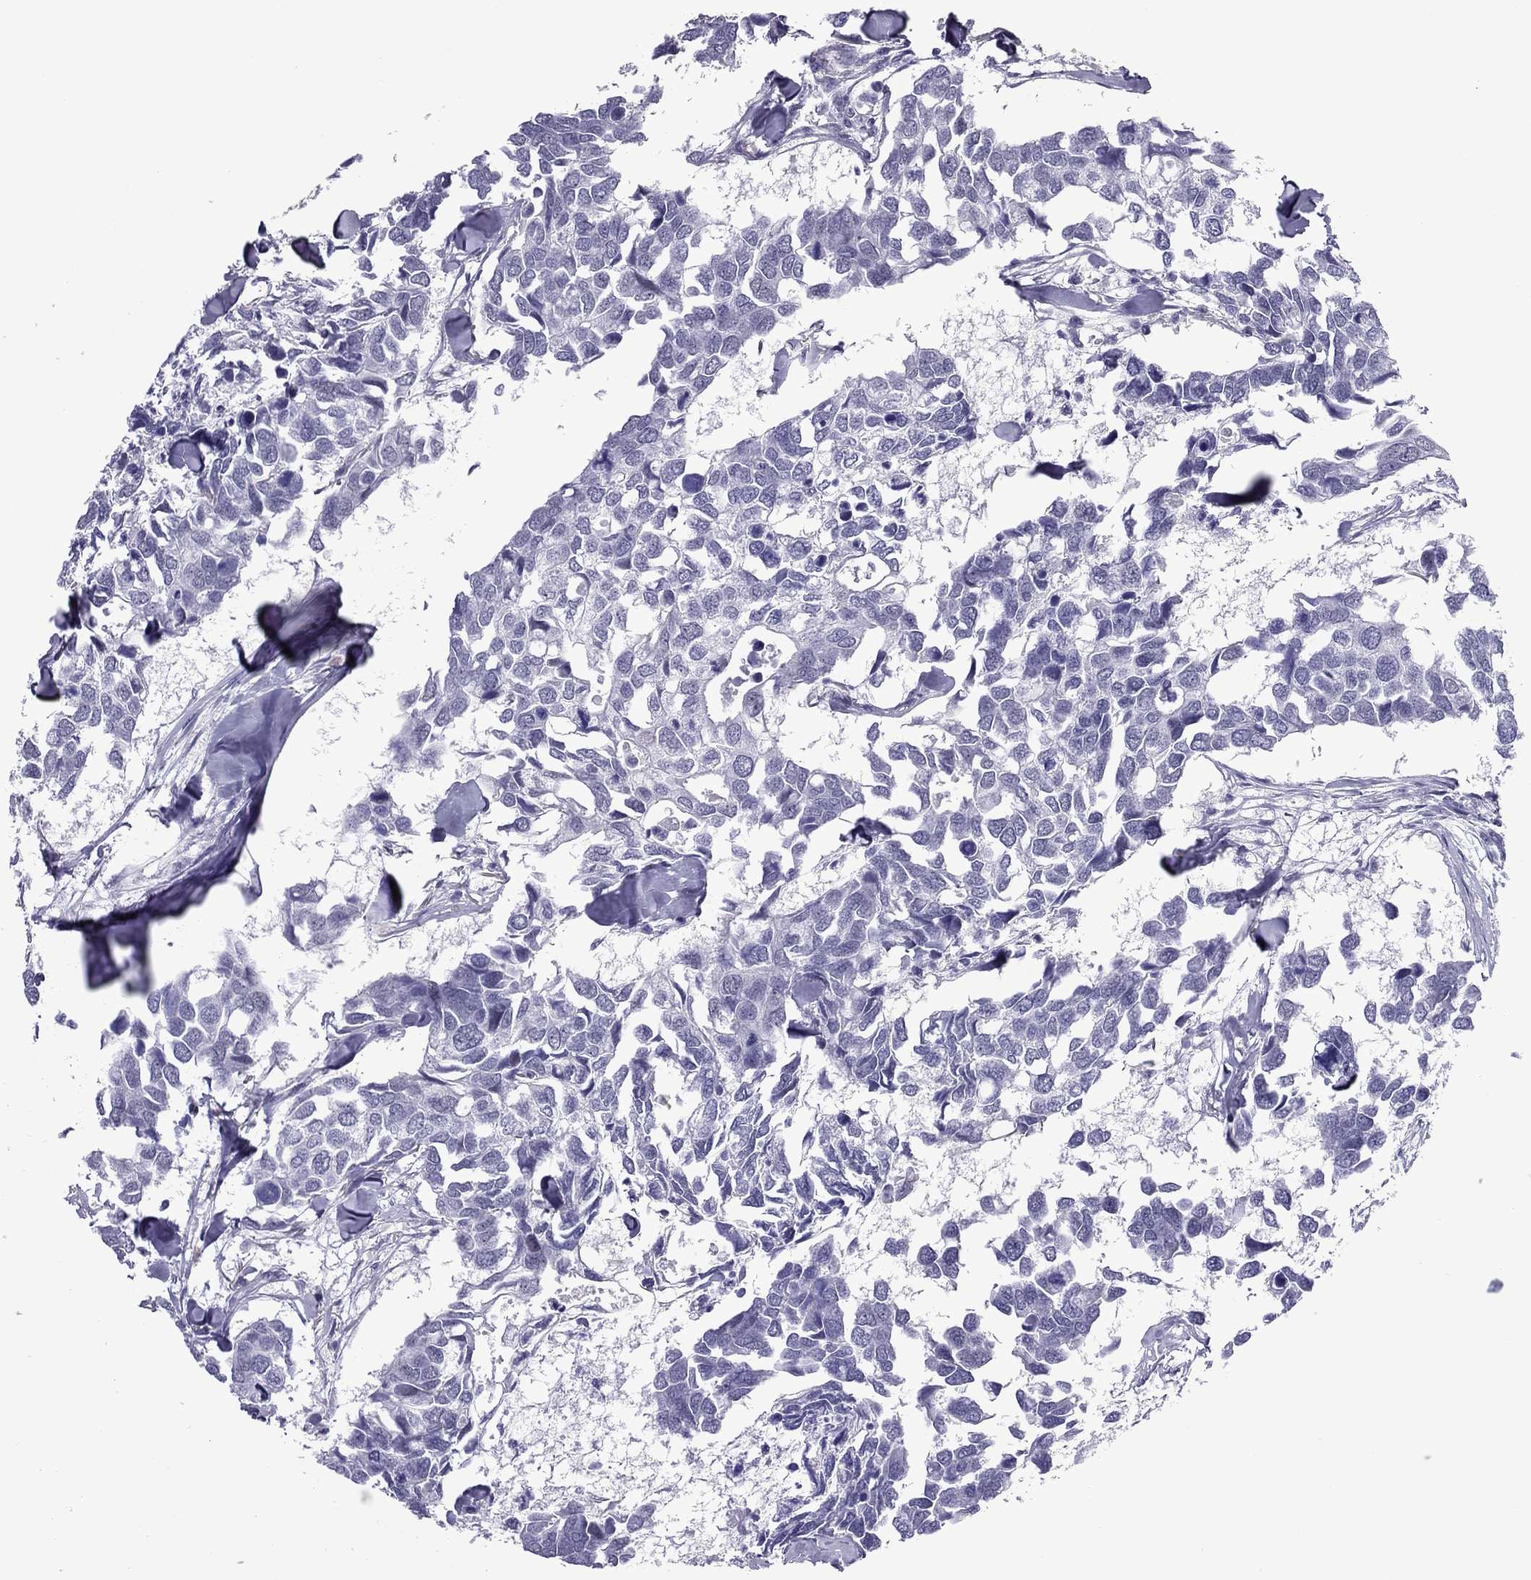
{"staining": {"intensity": "negative", "quantity": "none", "location": "none"}, "tissue": "breast cancer", "cell_type": "Tumor cells", "image_type": "cancer", "snomed": [{"axis": "morphology", "description": "Duct carcinoma"}, {"axis": "topography", "description": "Breast"}], "caption": "Tumor cells are negative for protein expression in human breast cancer (invasive ductal carcinoma).", "gene": "ZNF646", "patient": {"sex": "female", "age": 83}}